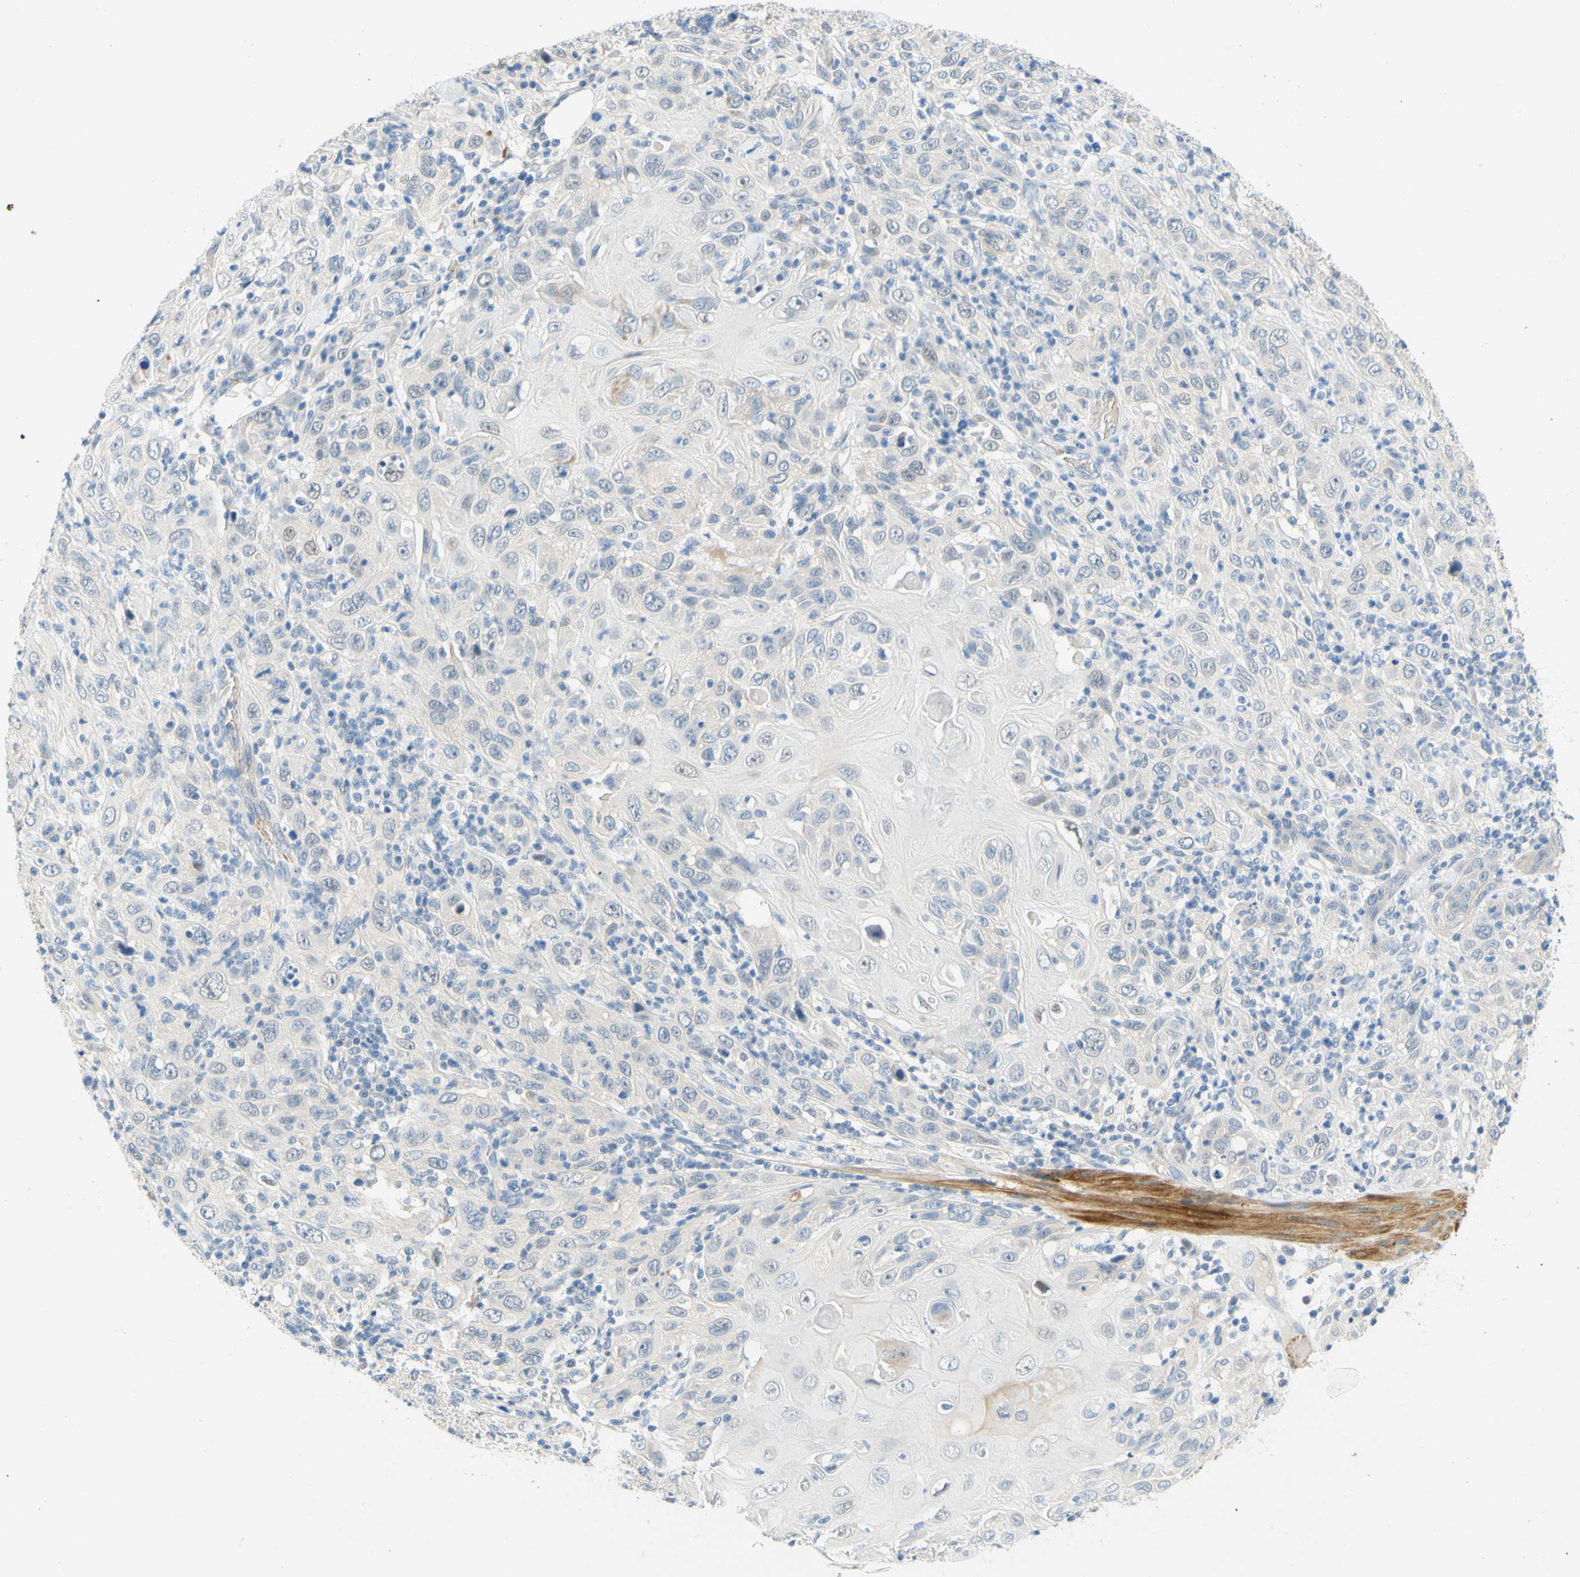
{"staining": {"intensity": "weak", "quantity": "<25%", "location": "cytoplasmic/membranous"}, "tissue": "skin cancer", "cell_type": "Tumor cells", "image_type": "cancer", "snomed": [{"axis": "morphology", "description": "Squamous cell carcinoma, NOS"}, {"axis": "topography", "description": "Skin"}], "caption": "Immunohistochemistry (IHC) photomicrograph of human skin cancer stained for a protein (brown), which shows no staining in tumor cells.", "gene": "ENTREP2", "patient": {"sex": "female", "age": 88}}